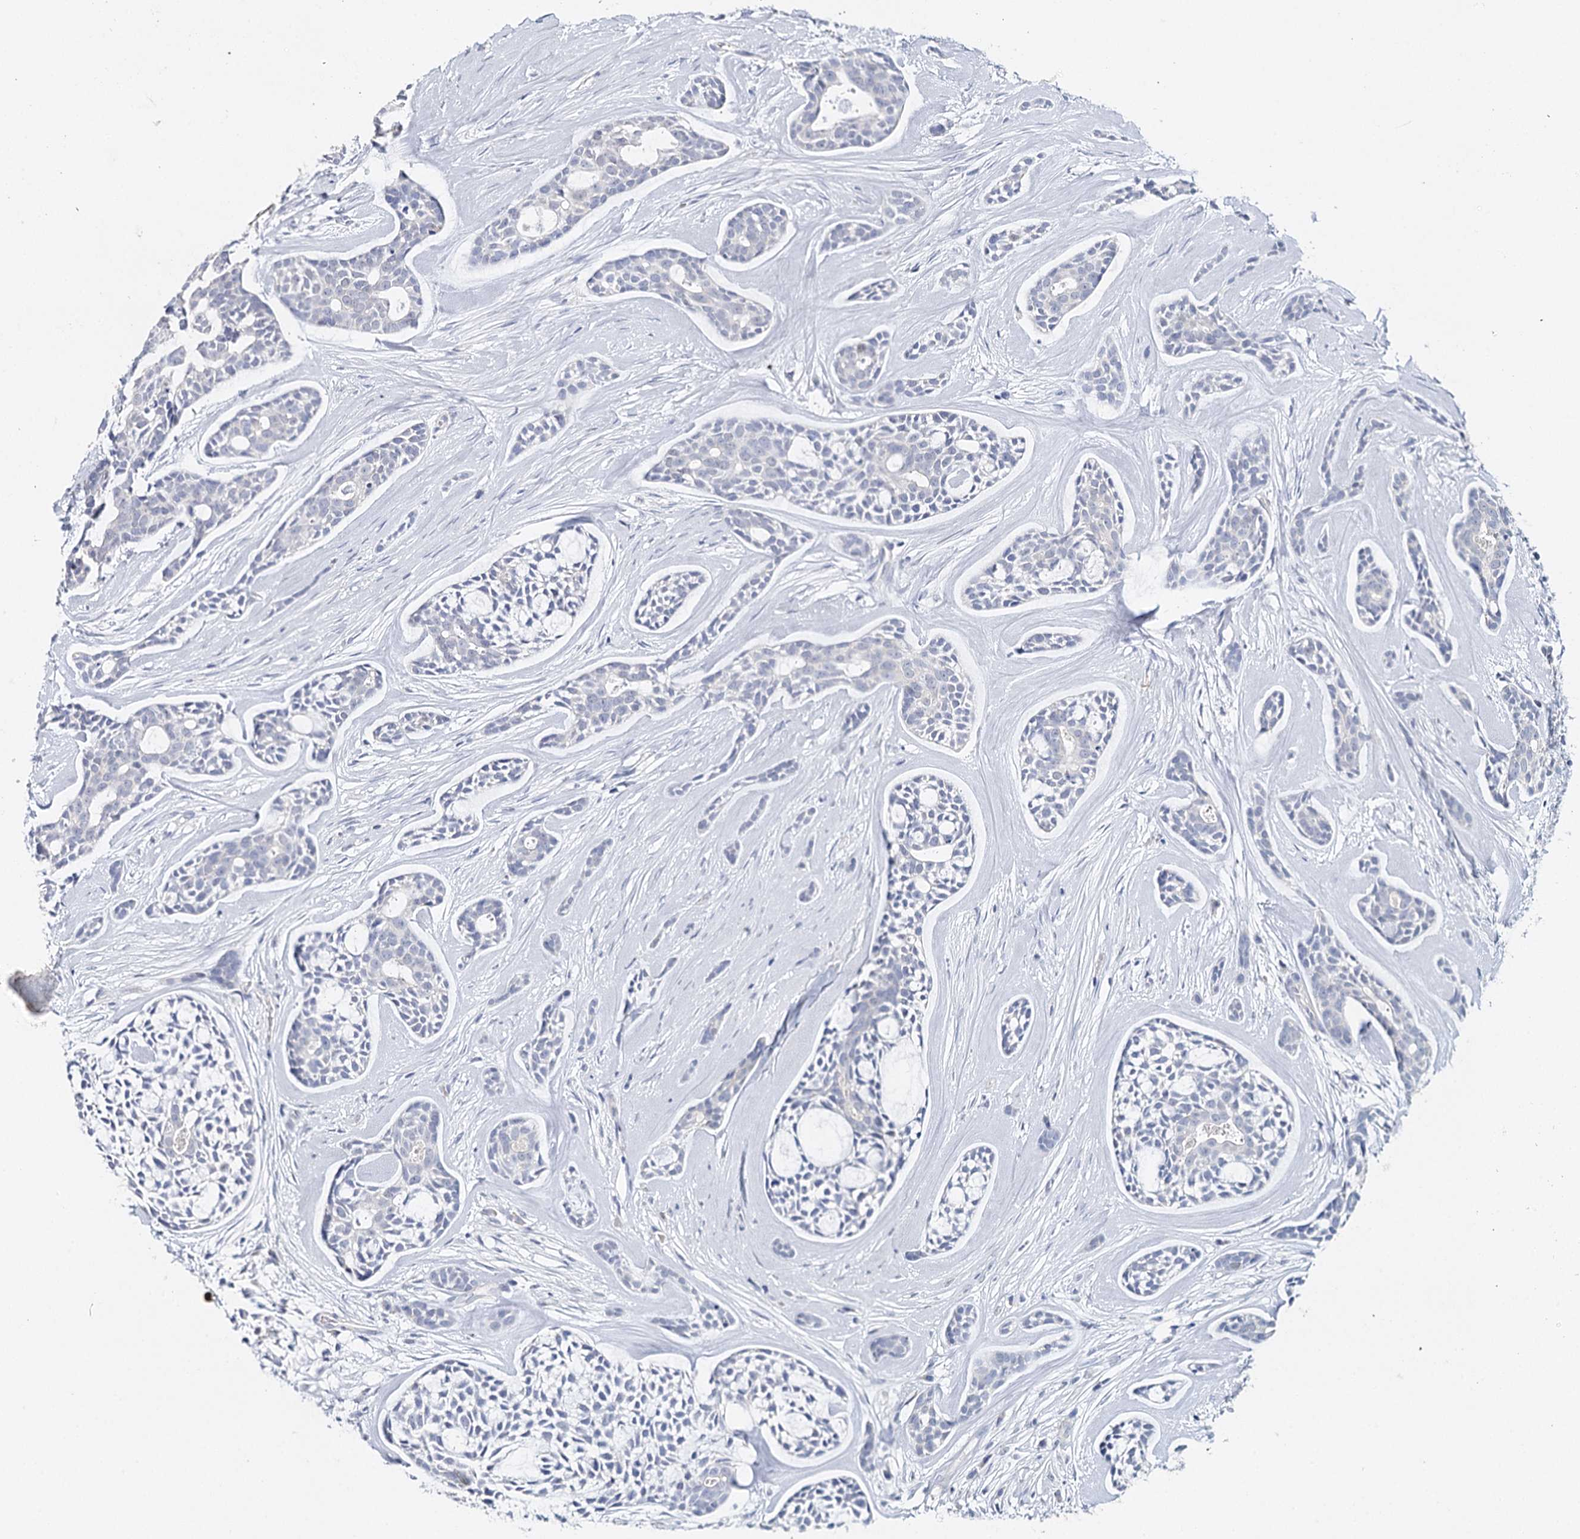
{"staining": {"intensity": "negative", "quantity": "none", "location": "none"}, "tissue": "head and neck cancer", "cell_type": "Tumor cells", "image_type": "cancer", "snomed": [{"axis": "morphology", "description": "Adenocarcinoma, NOS"}, {"axis": "topography", "description": "Subcutis"}, {"axis": "topography", "description": "Head-Neck"}], "caption": "Immunohistochemistry (IHC) photomicrograph of neoplastic tissue: human head and neck cancer stained with DAB (3,3'-diaminobenzidine) demonstrates no significant protein positivity in tumor cells.", "gene": "TP53", "patient": {"sex": "female", "age": 73}}